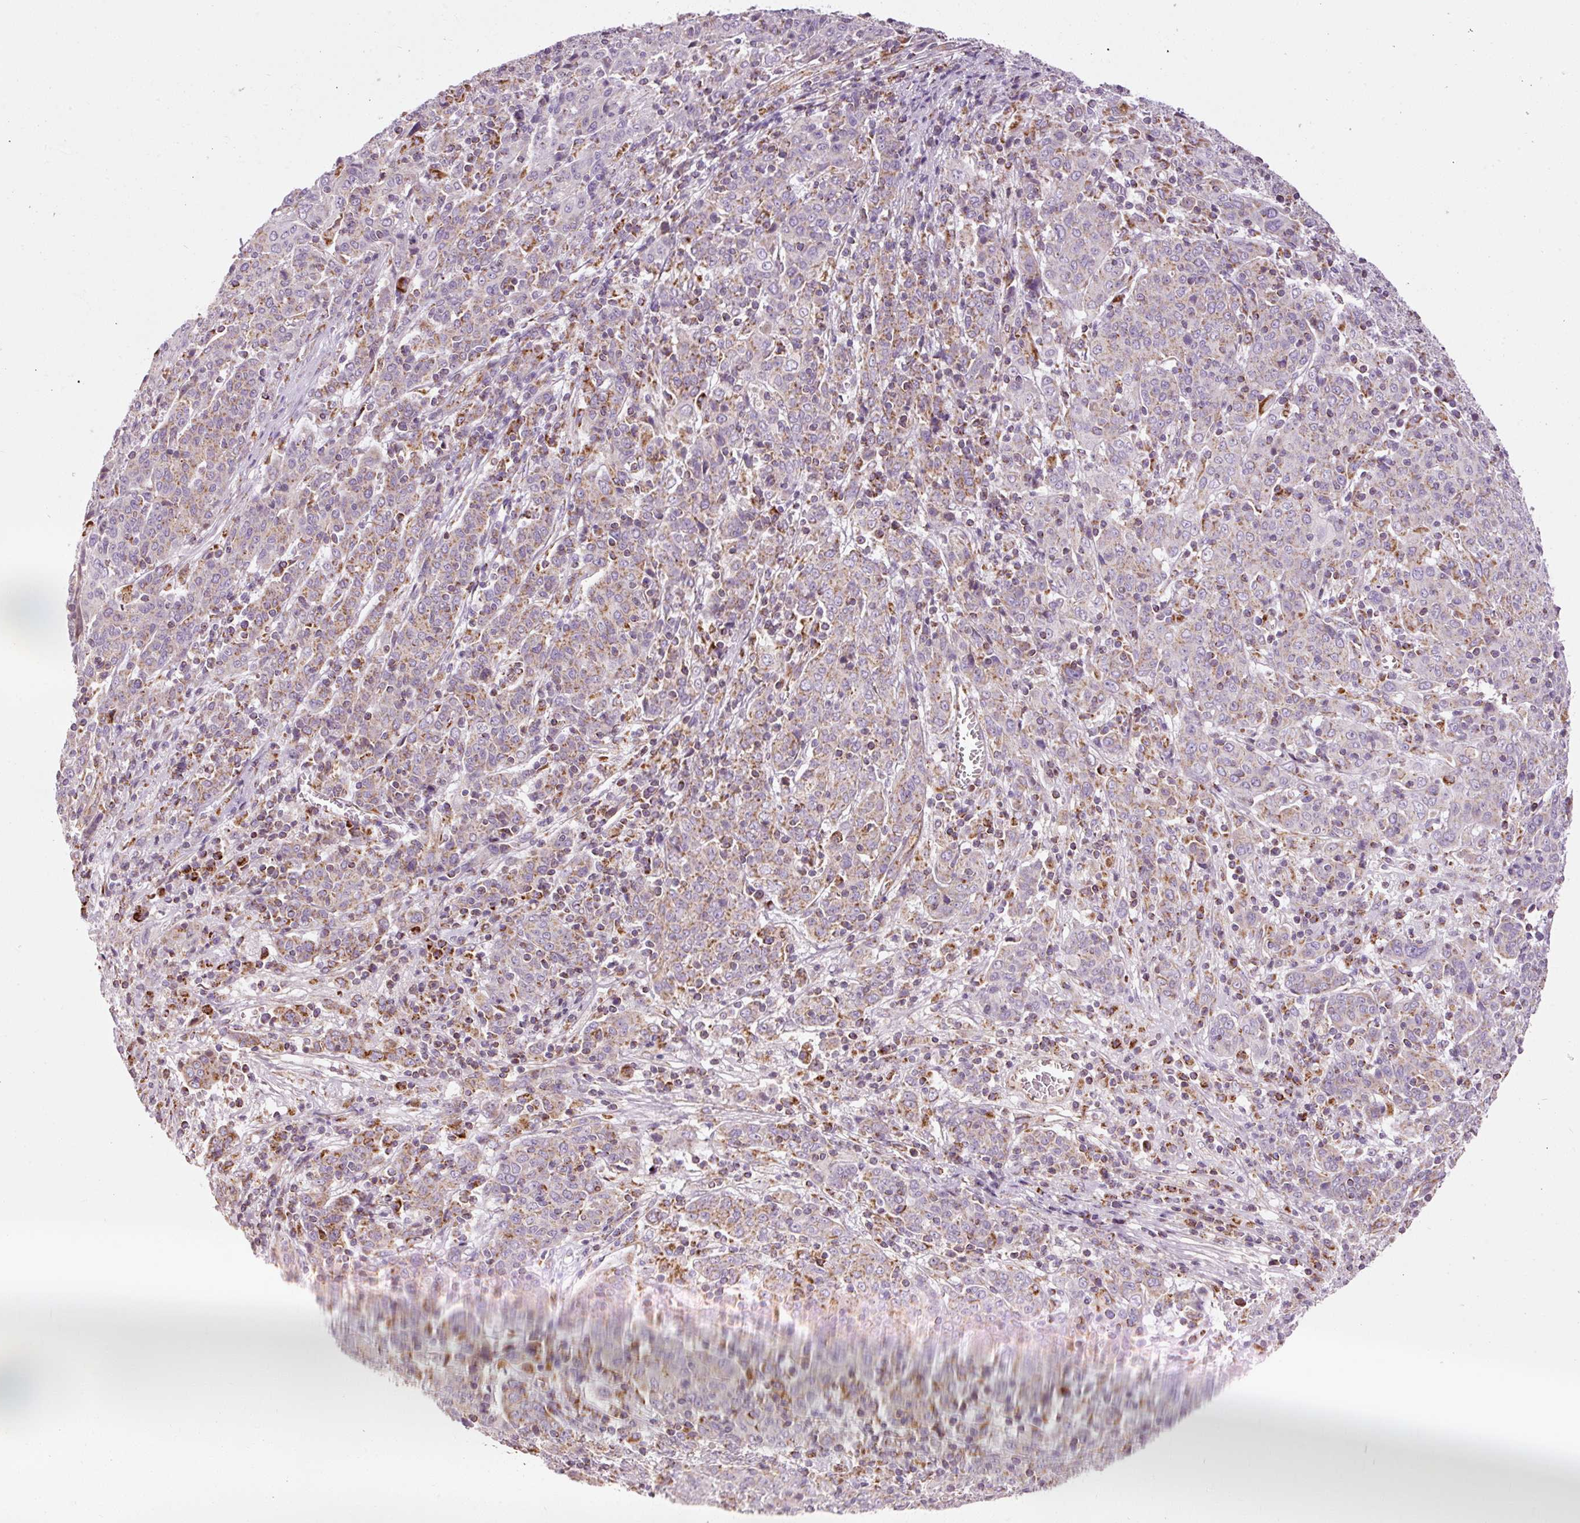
{"staining": {"intensity": "weak", "quantity": "<25%", "location": "cytoplasmic/membranous"}, "tissue": "cervical cancer", "cell_type": "Tumor cells", "image_type": "cancer", "snomed": [{"axis": "morphology", "description": "Squamous cell carcinoma, NOS"}, {"axis": "topography", "description": "Cervix"}], "caption": "The immunohistochemistry (IHC) image has no significant staining in tumor cells of cervical squamous cell carcinoma tissue.", "gene": "NDUFB4", "patient": {"sex": "female", "age": 67}}